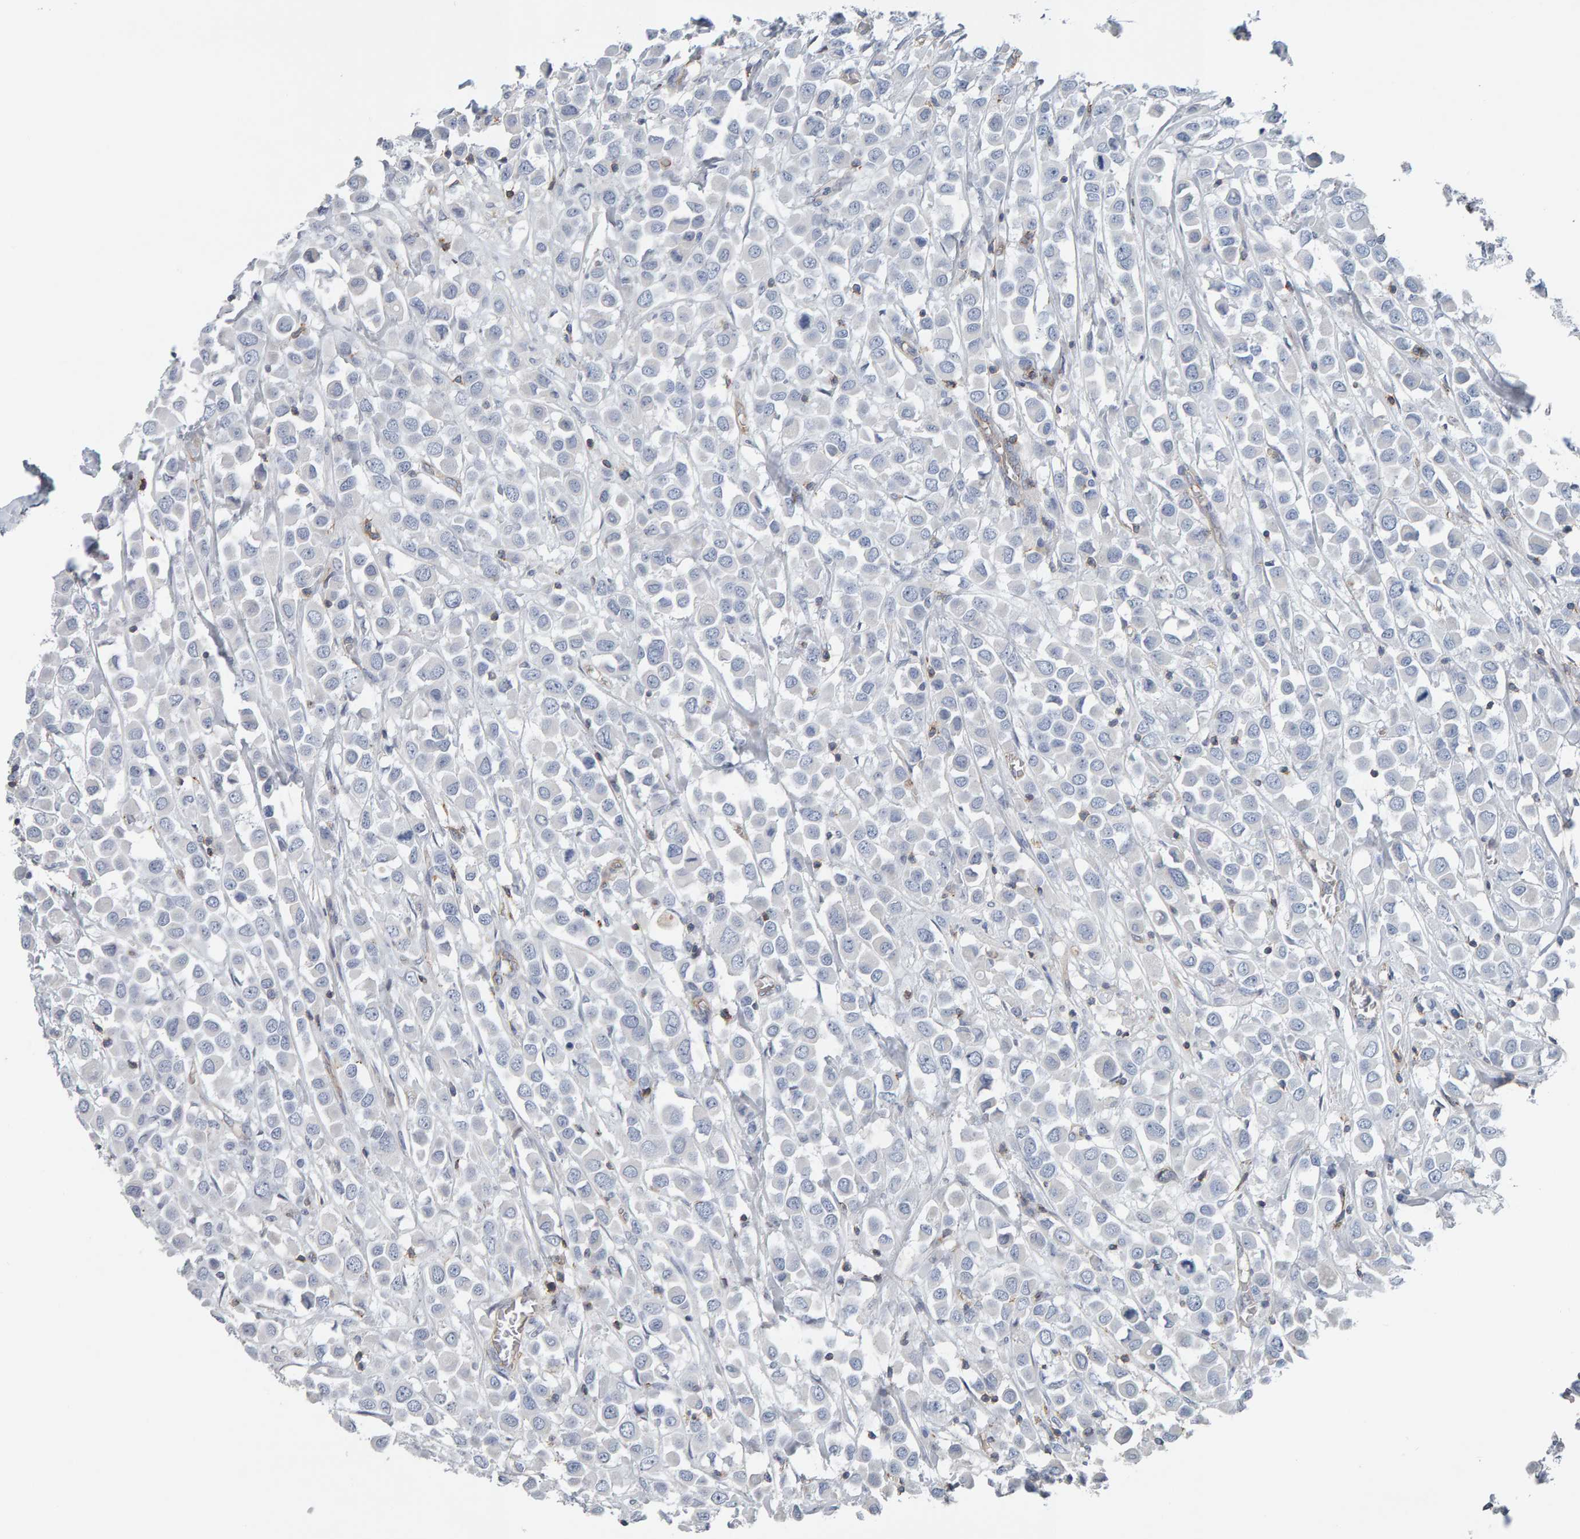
{"staining": {"intensity": "negative", "quantity": "none", "location": "none"}, "tissue": "breast cancer", "cell_type": "Tumor cells", "image_type": "cancer", "snomed": [{"axis": "morphology", "description": "Duct carcinoma"}, {"axis": "topography", "description": "Breast"}], "caption": "Tumor cells are negative for protein expression in human breast infiltrating ductal carcinoma.", "gene": "FYN", "patient": {"sex": "female", "age": 61}}